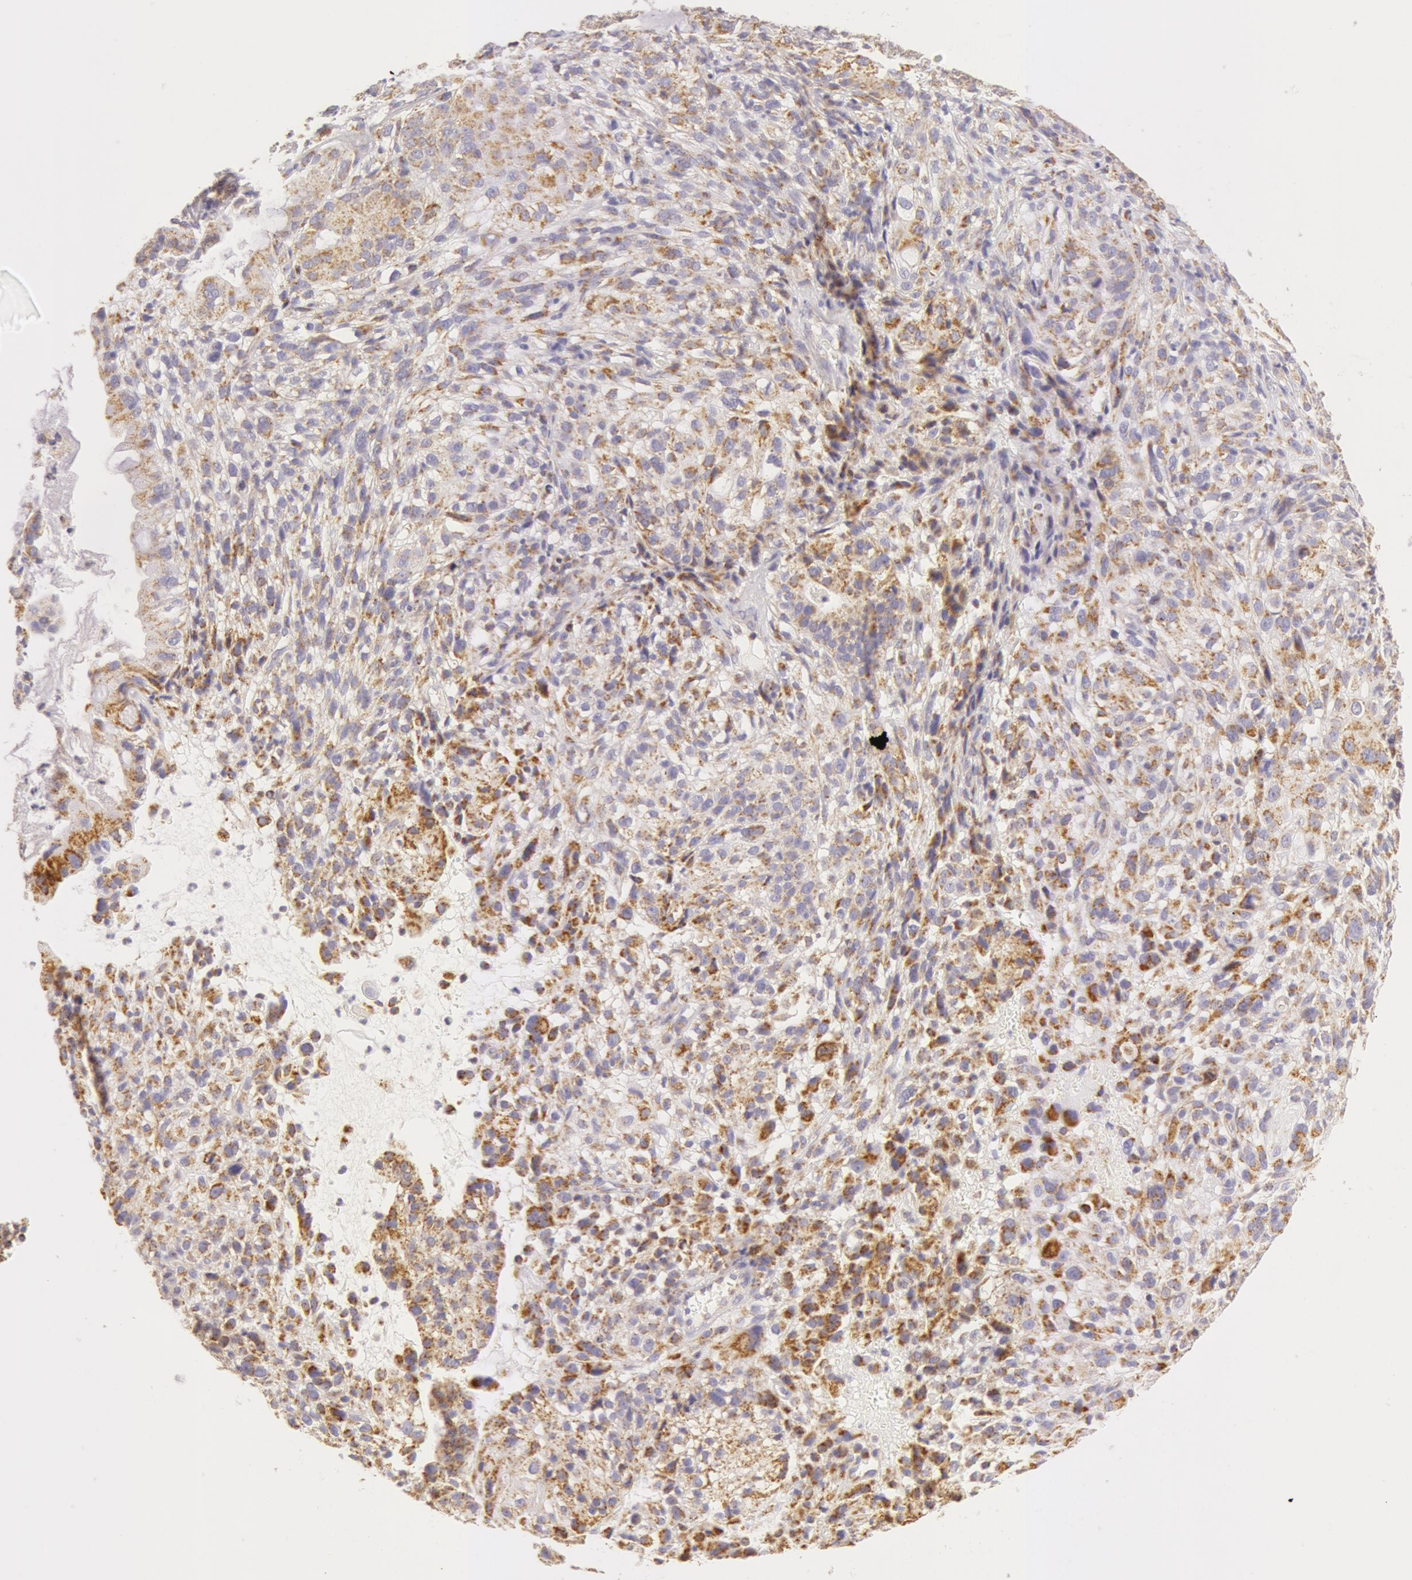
{"staining": {"intensity": "weak", "quantity": "25%-75%", "location": "cytoplasmic/membranous"}, "tissue": "cervical cancer", "cell_type": "Tumor cells", "image_type": "cancer", "snomed": [{"axis": "morphology", "description": "Adenocarcinoma, NOS"}, {"axis": "topography", "description": "Cervix"}], "caption": "Tumor cells show low levels of weak cytoplasmic/membranous staining in about 25%-75% of cells in human cervical adenocarcinoma.", "gene": "ATP5F1B", "patient": {"sex": "female", "age": 47}}